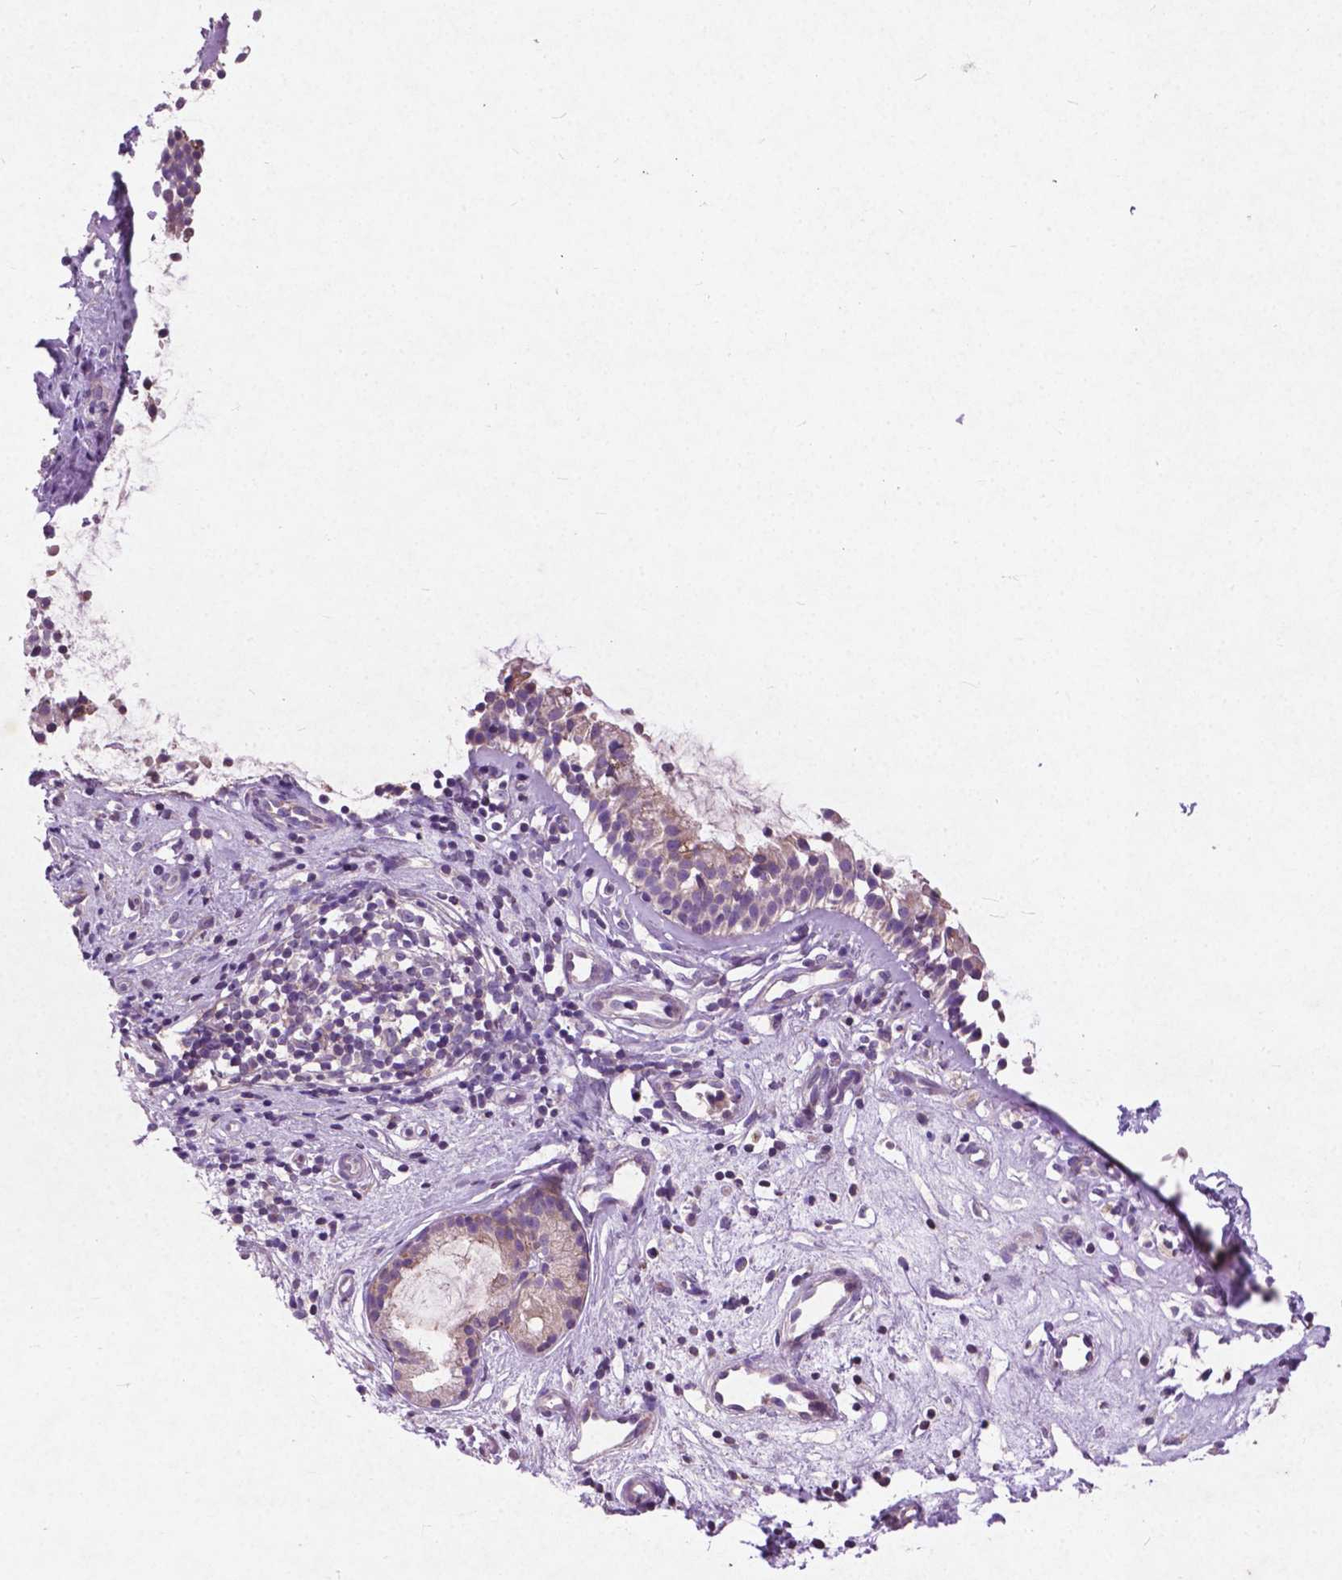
{"staining": {"intensity": "moderate", "quantity": "<25%", "location": "cytoplasmic/membranous"}, "tissue": "nasopharynx", "cell_type": "Respiratory epithelial cells", "image_type": "normal", "snomed": [{"axis": "morphology", "description": "Normal tissue, NOS"}, {"axis": "topography", "description": "Nasopharynx"}], "caption": "Respiratory epithelial cells demonstrate low levels of moderate cytoplasmic/membranous expression in approximately <25% of cells in normal nasopharynx. The staining is performed using DAB (3,3'-diaminobenzidine) brown chromogen to label protein expression. The nuclei are counter-stained blue using hematoxylin.", "gene": "ATG4D", "patient": {"sex": "female", "age": 52}}